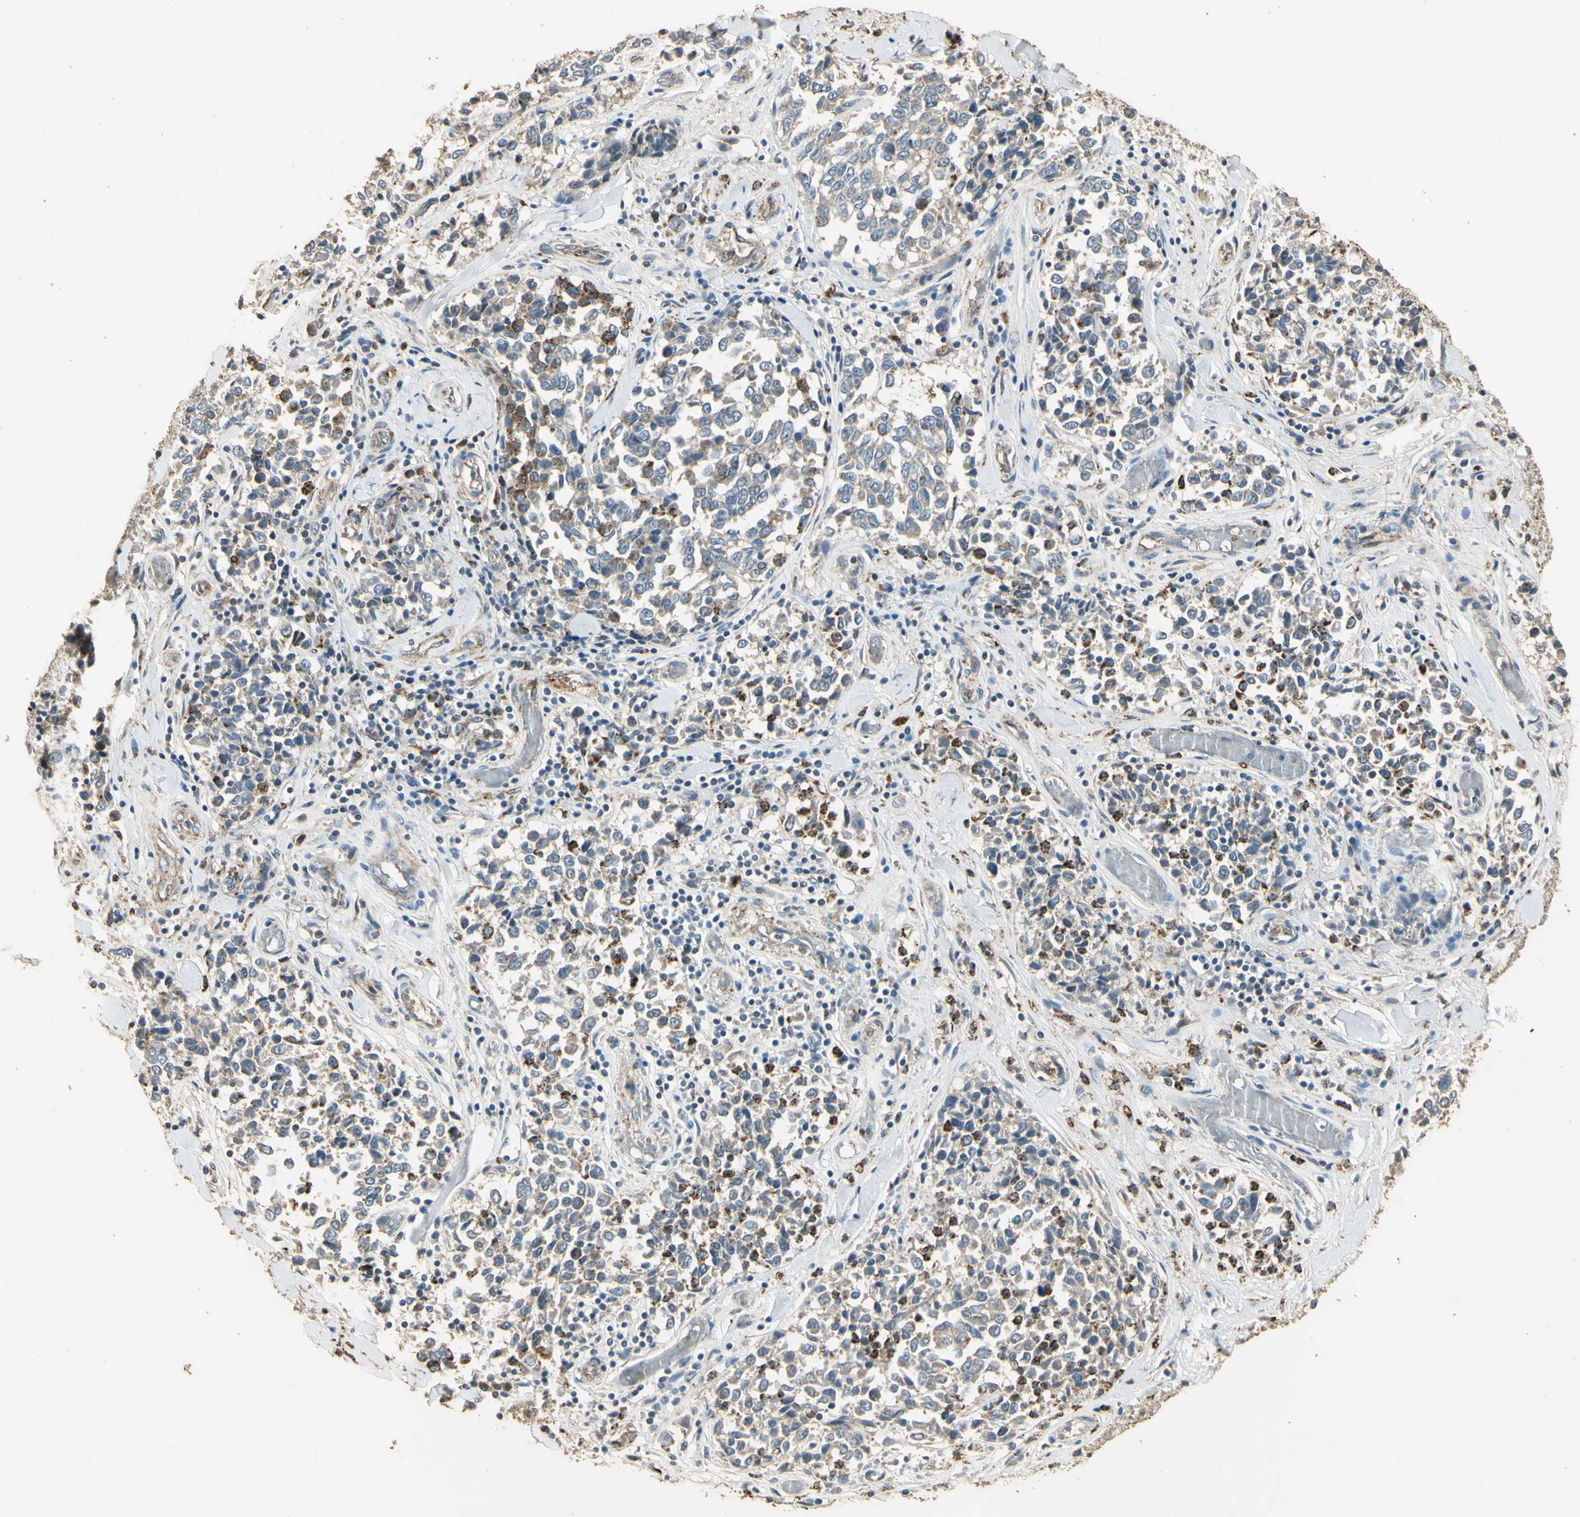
{"staining": {"intensity": "negative", "quantity": "none", "location": "none"}, "tissue": "melanoma", "cell_type": "Tumor cells", "image_type": "cancer", "snomed": [{"axis": "morphology", "description": "Malignant melanoma, NOS"}, {"axis": "topography", "description": "Skin"}], "caption": "High power microscopy photomicrograph of an immunohistochemistry (IHC) photomicrograph of melanoma, revealing no significant staining in tumor cells. (Immunohistochemistry (ihc), brightfield microscopy, high magnification).", "gene": "ARHGEF17", "patient": {"sex": "female", "age": 64}}